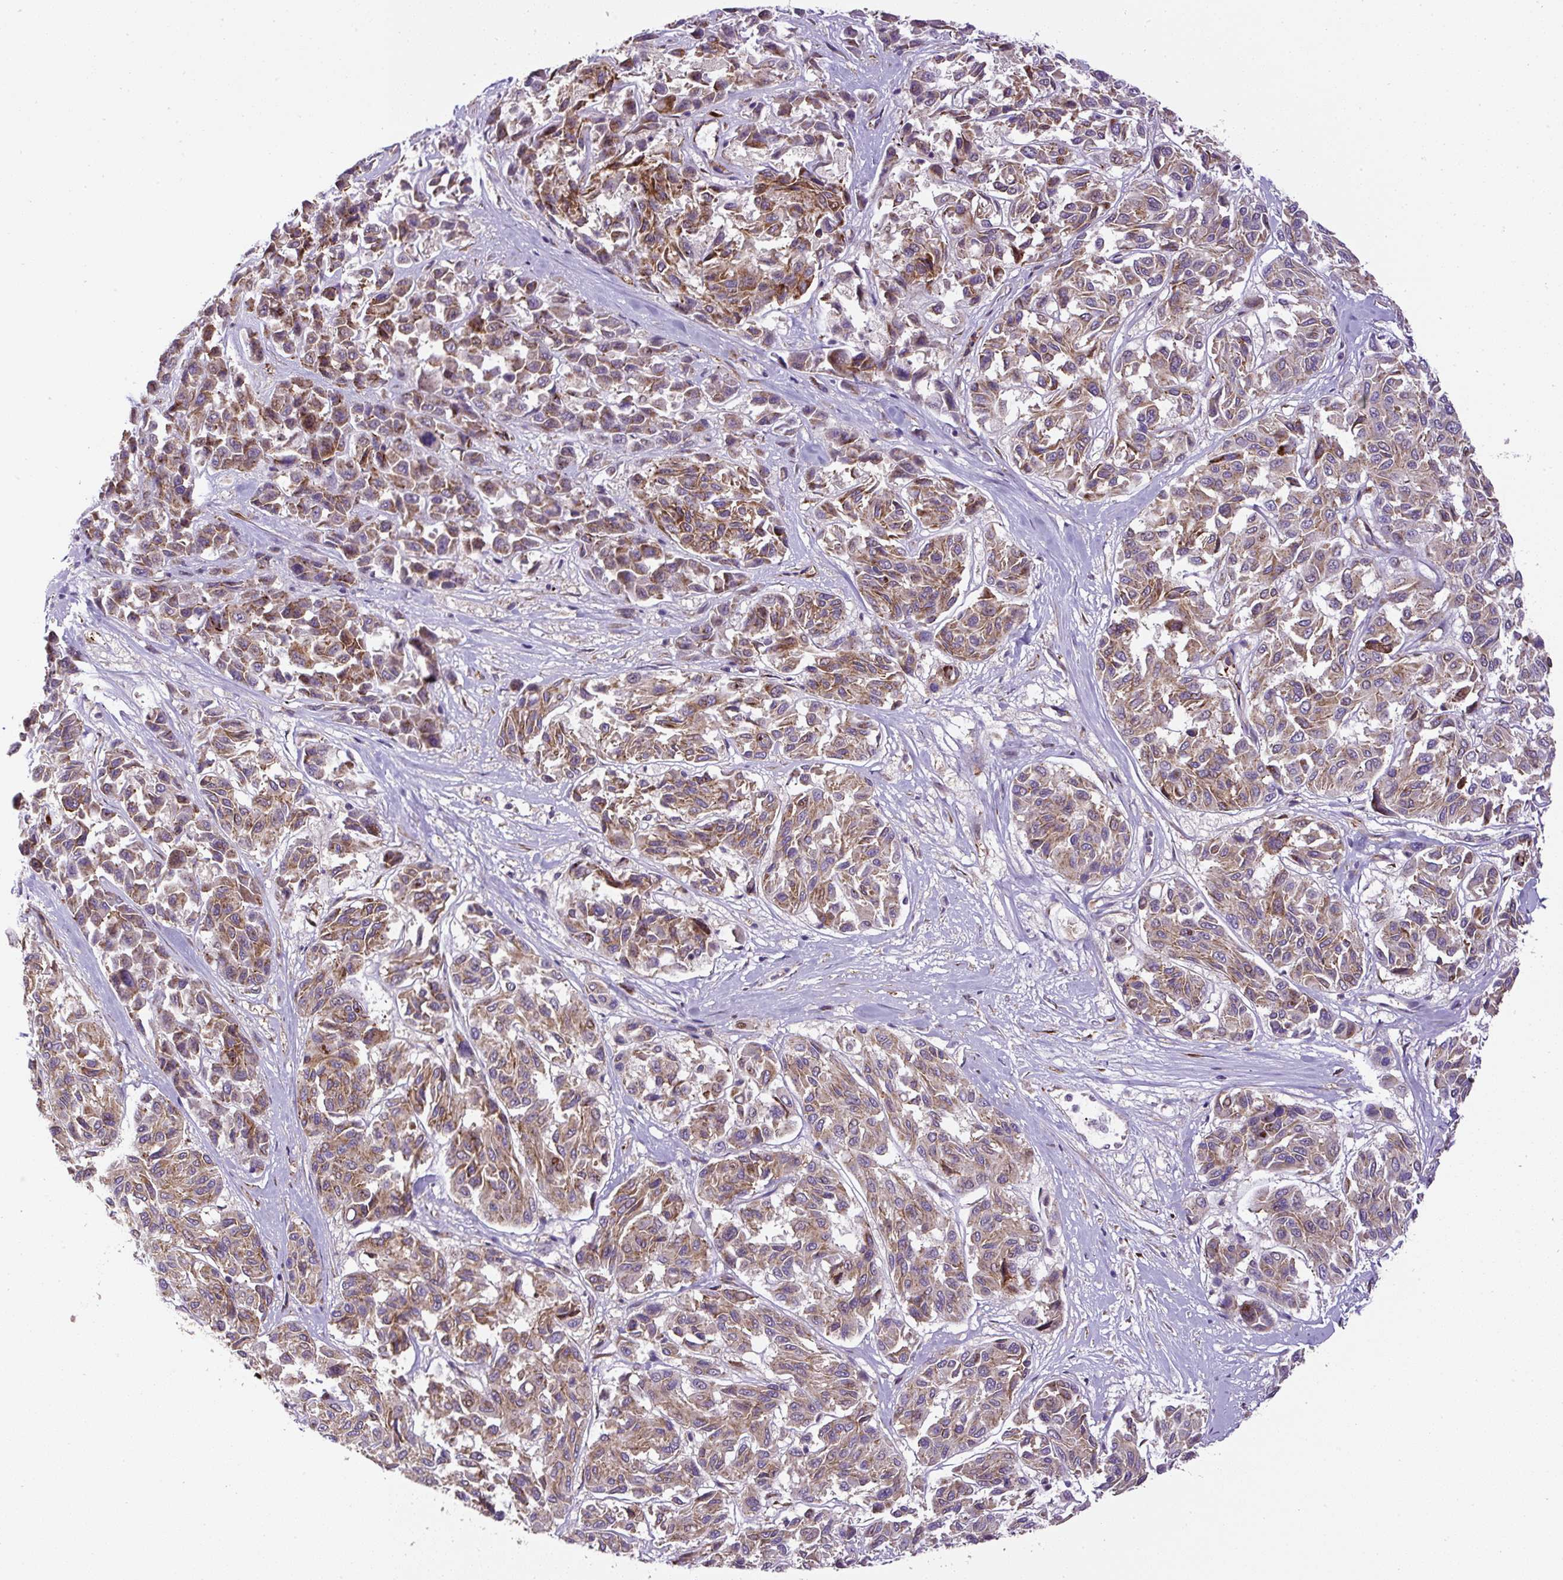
{"staining": {"intensity": "moderate", "quantity": ">75%", "location": "cytoplasmic/membranous"}, "tissue": "melanoma", "cell_type": "Tumor cells", "image_type": "cancer", "snomed": [{"axis": "morphology", "description": "Malignant melanoma, NOS"}, {"axis": "topography", "description": "Skin"}], "caption": "This photomicrograph shows IHC staining of human melanoma, with medium moderate cytoplasmic/membranous staining in about >75% of tumor cells.", "gene": "RNF170", "patient": {"sex": "female", "age": 66}}